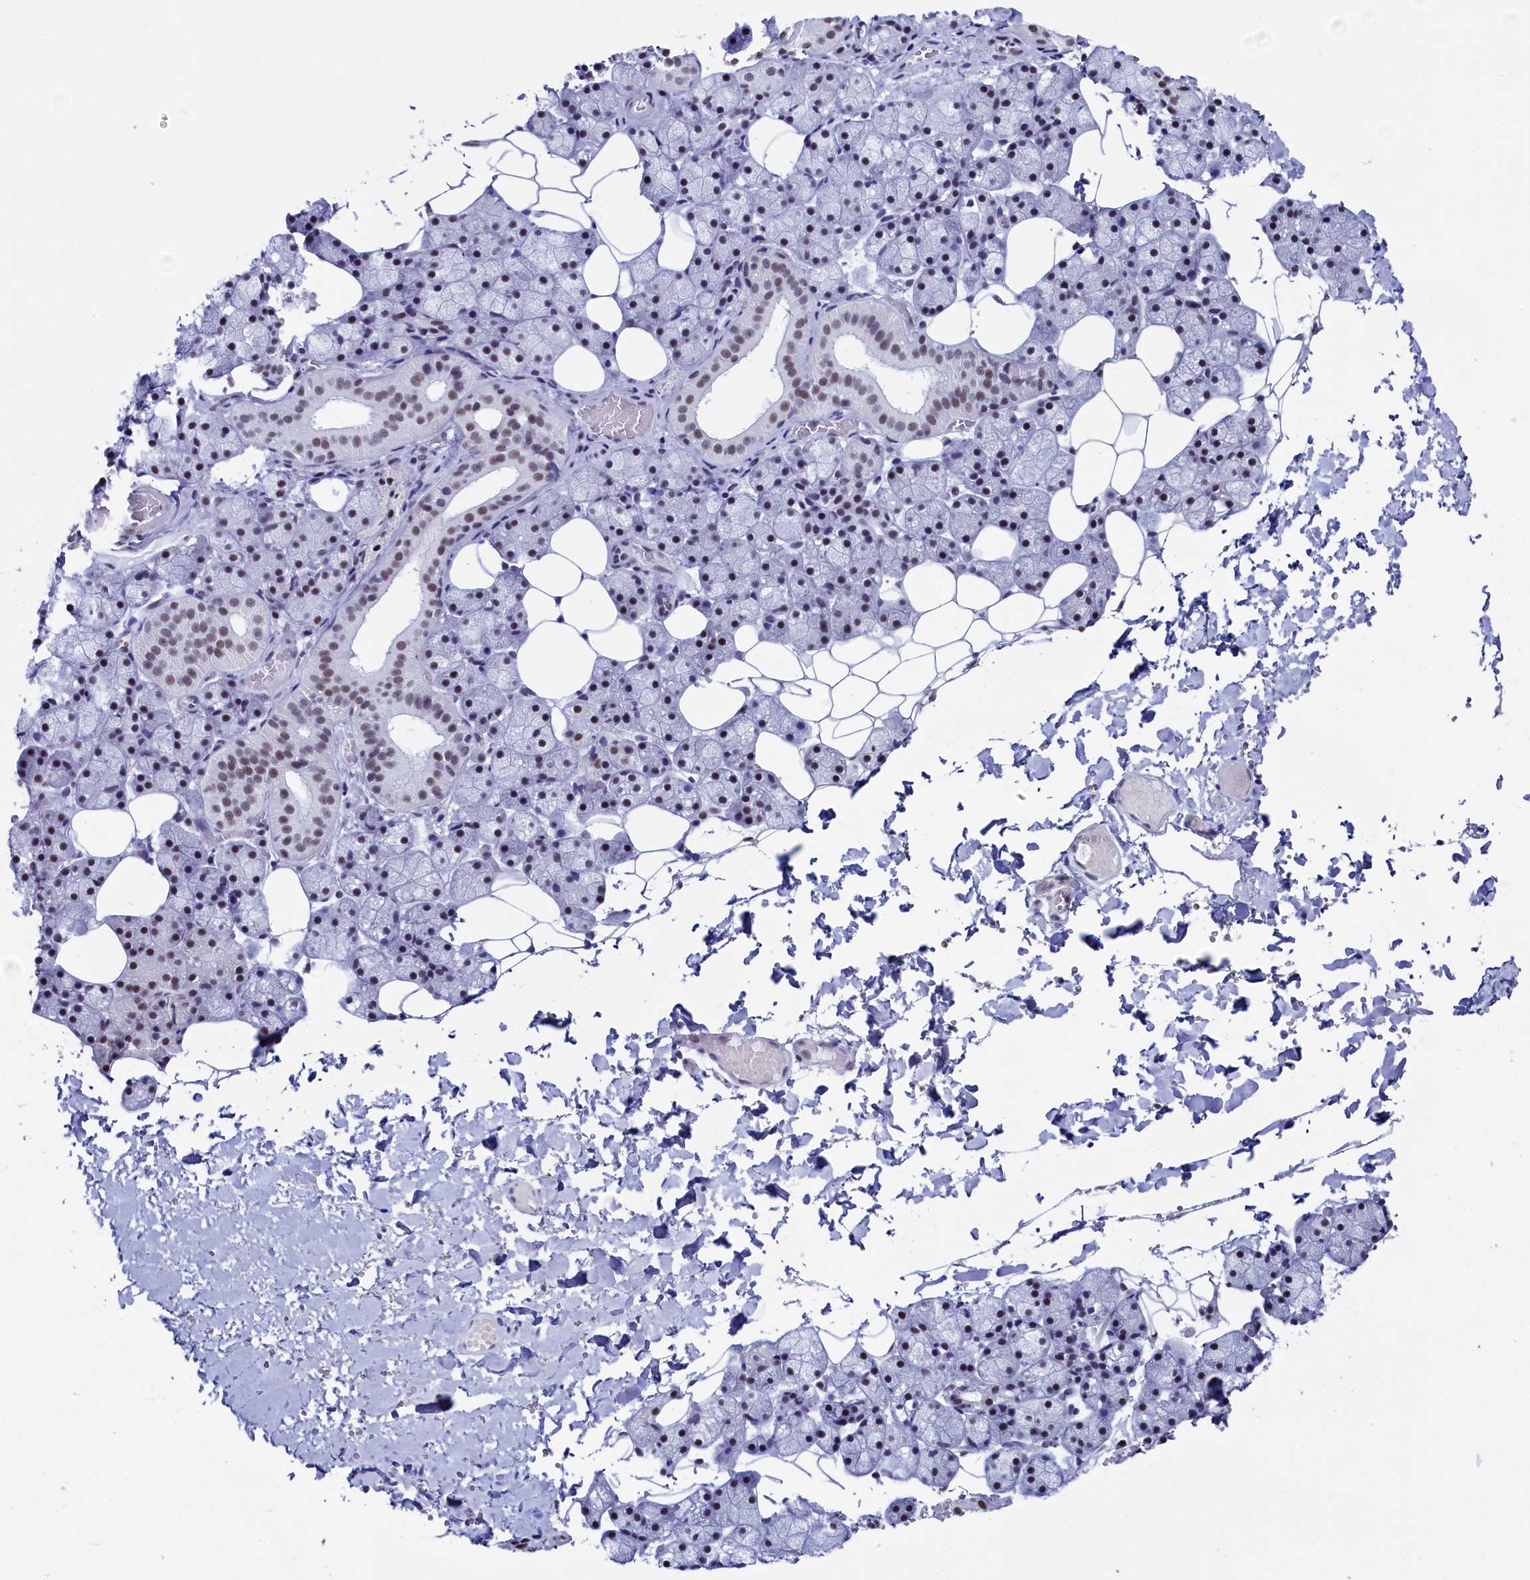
{"staining": {"intensity": "moderate", "quantity": "25%-75%", "location": "nuclear"}, "tissue": "salivary gland", "cell_type": "Glandular cells", "image_type": "normal", "snomed": [{"axis": "morphology", "description": "Normal tissue, NOS"}, {"axis": "topography", "description": "Salivary gland"}], "caption": "Salivary gland stained for a protein (brown) displays moderate nuclear positive staining in approximately 25%-75% of glandular cells.", "gene": "CD2BP2", "patient": {"sex": "female", "age": 33}}